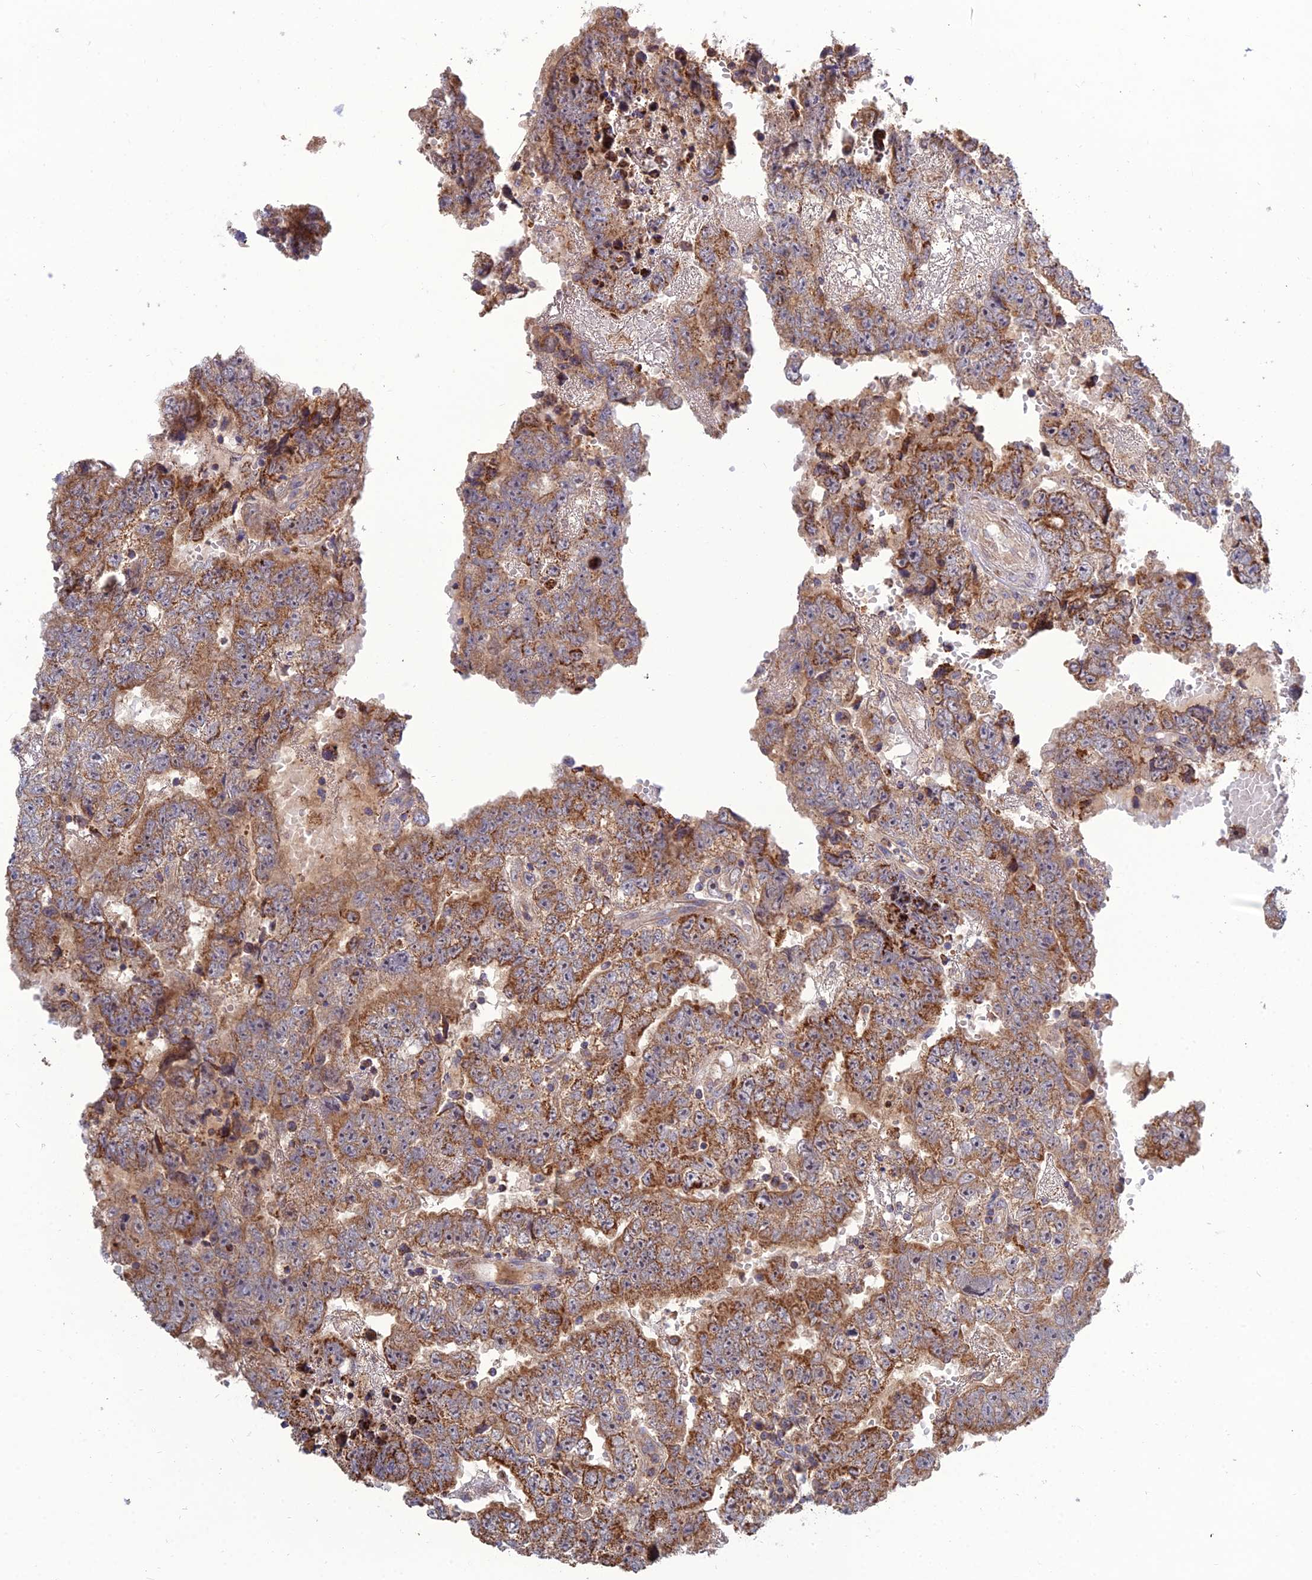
{"staining": {"intensity": "moderate", "quantity": ">75%", "location": "cytoplasmic/membranous"}, "tissue": "testis cancer", "cell_type": "Tumor cells", "image_type": "cancer", "snomed": [{"axis": "morphology", "description": "Carcinoma, Embryonal, NOS"}, {"axis": "topography", "description": "Testis"}], "caption": "Human embryonal carcinoma (testis) stained with a protein marker exhibits moderate staining in tumor cells.", "gene": "RIC8B", "patient": {"sex": "male", "age": 25}}